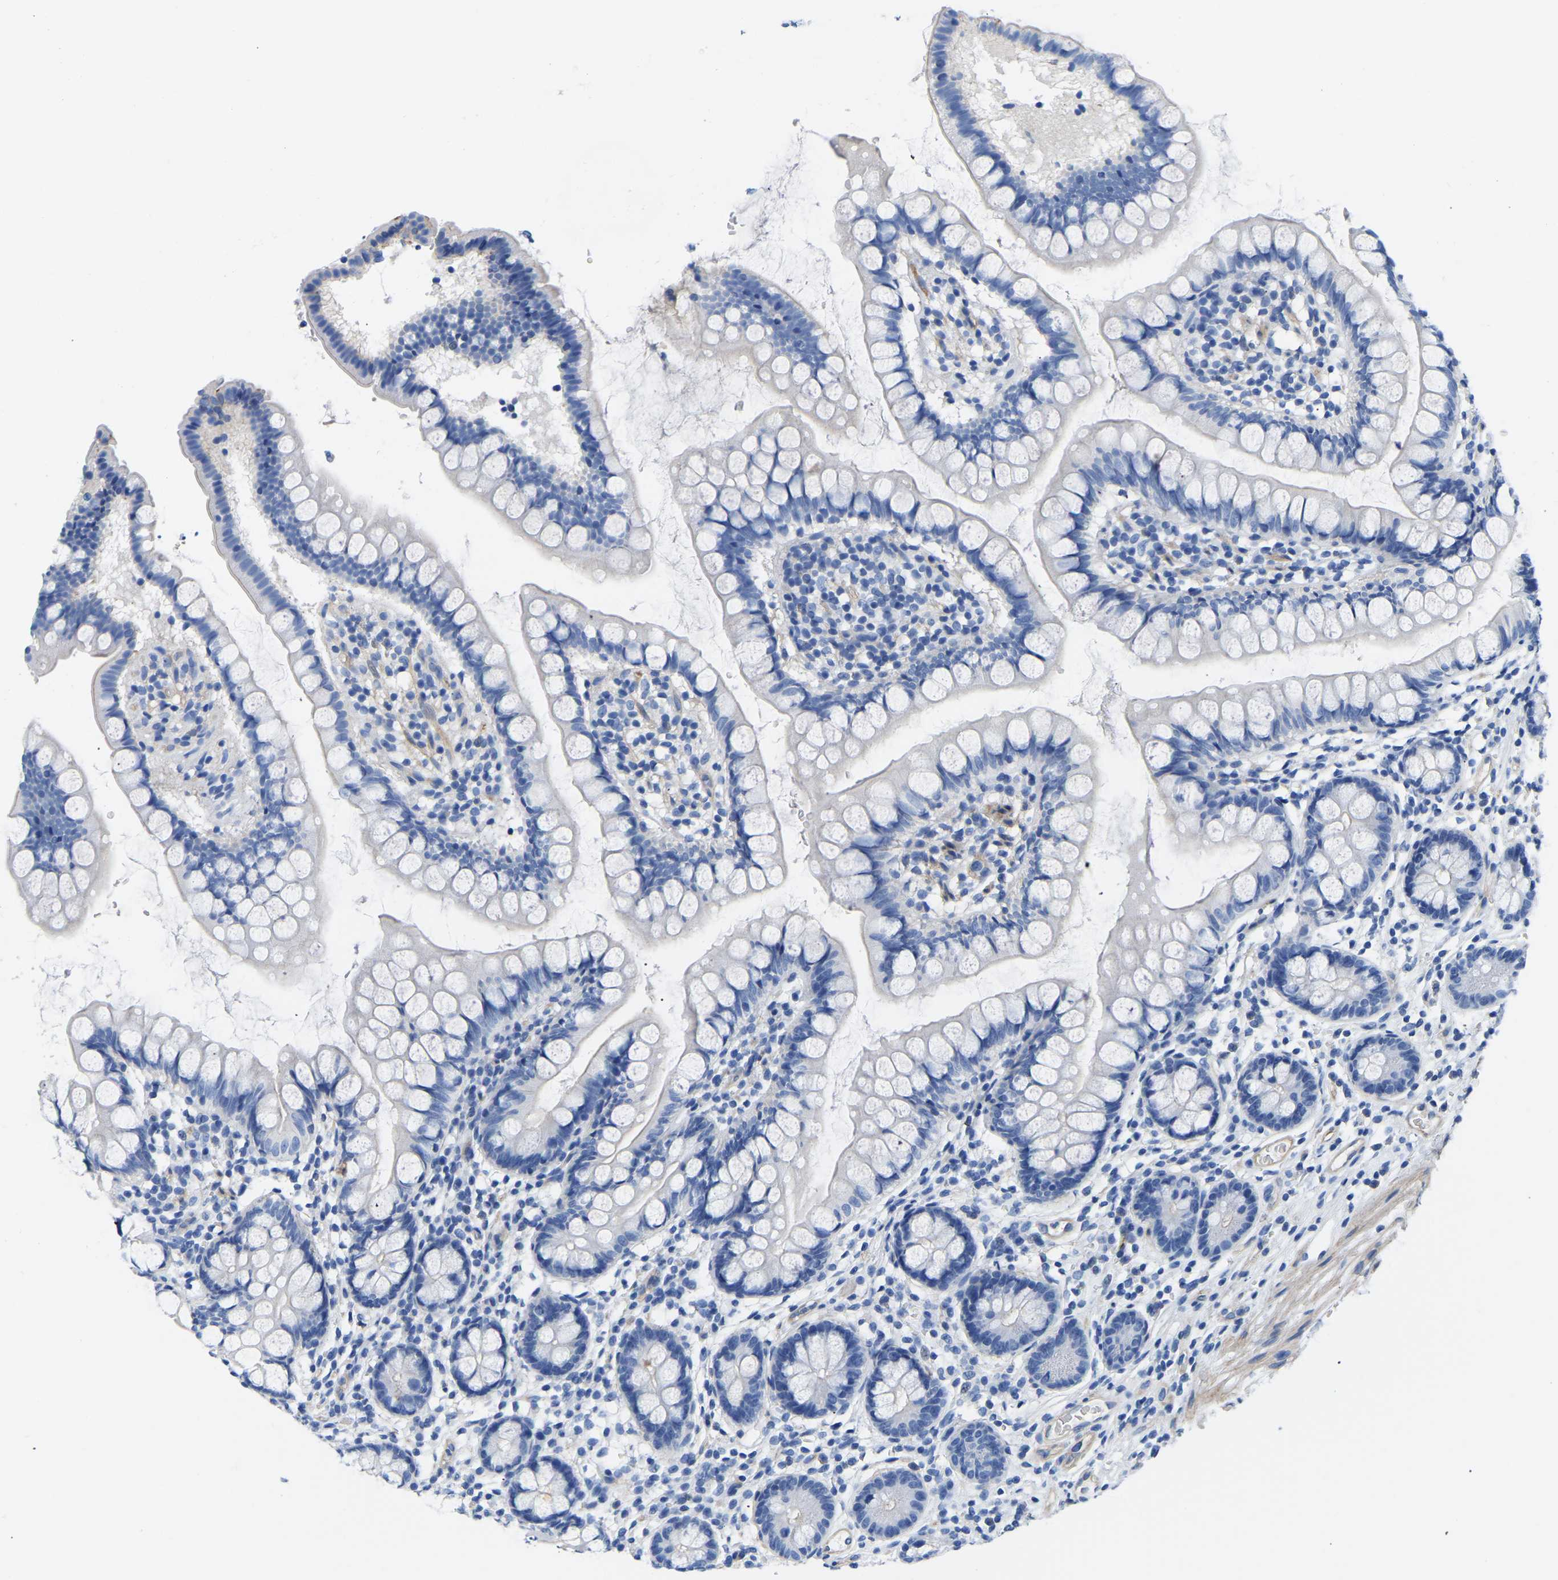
{"staining": {"intensity": "negative", "quantity": "none", "location": "none"}, "tissue": "small intestine", "cell_type": "Glandular cells", "image_type": "normal", "snomed": [{"axis": "morphology", "description": "Normal tissue, NOS"}, {"axis": "topography", "description": "Small intestine"}], "caption": "An immunohistochemistry histopathology image of unremarkable small intestine is shown. There is no staining in glandular cells of small intestine.", "gene": "UPK3A", "patient": {"sex": "female", "age": 84}}